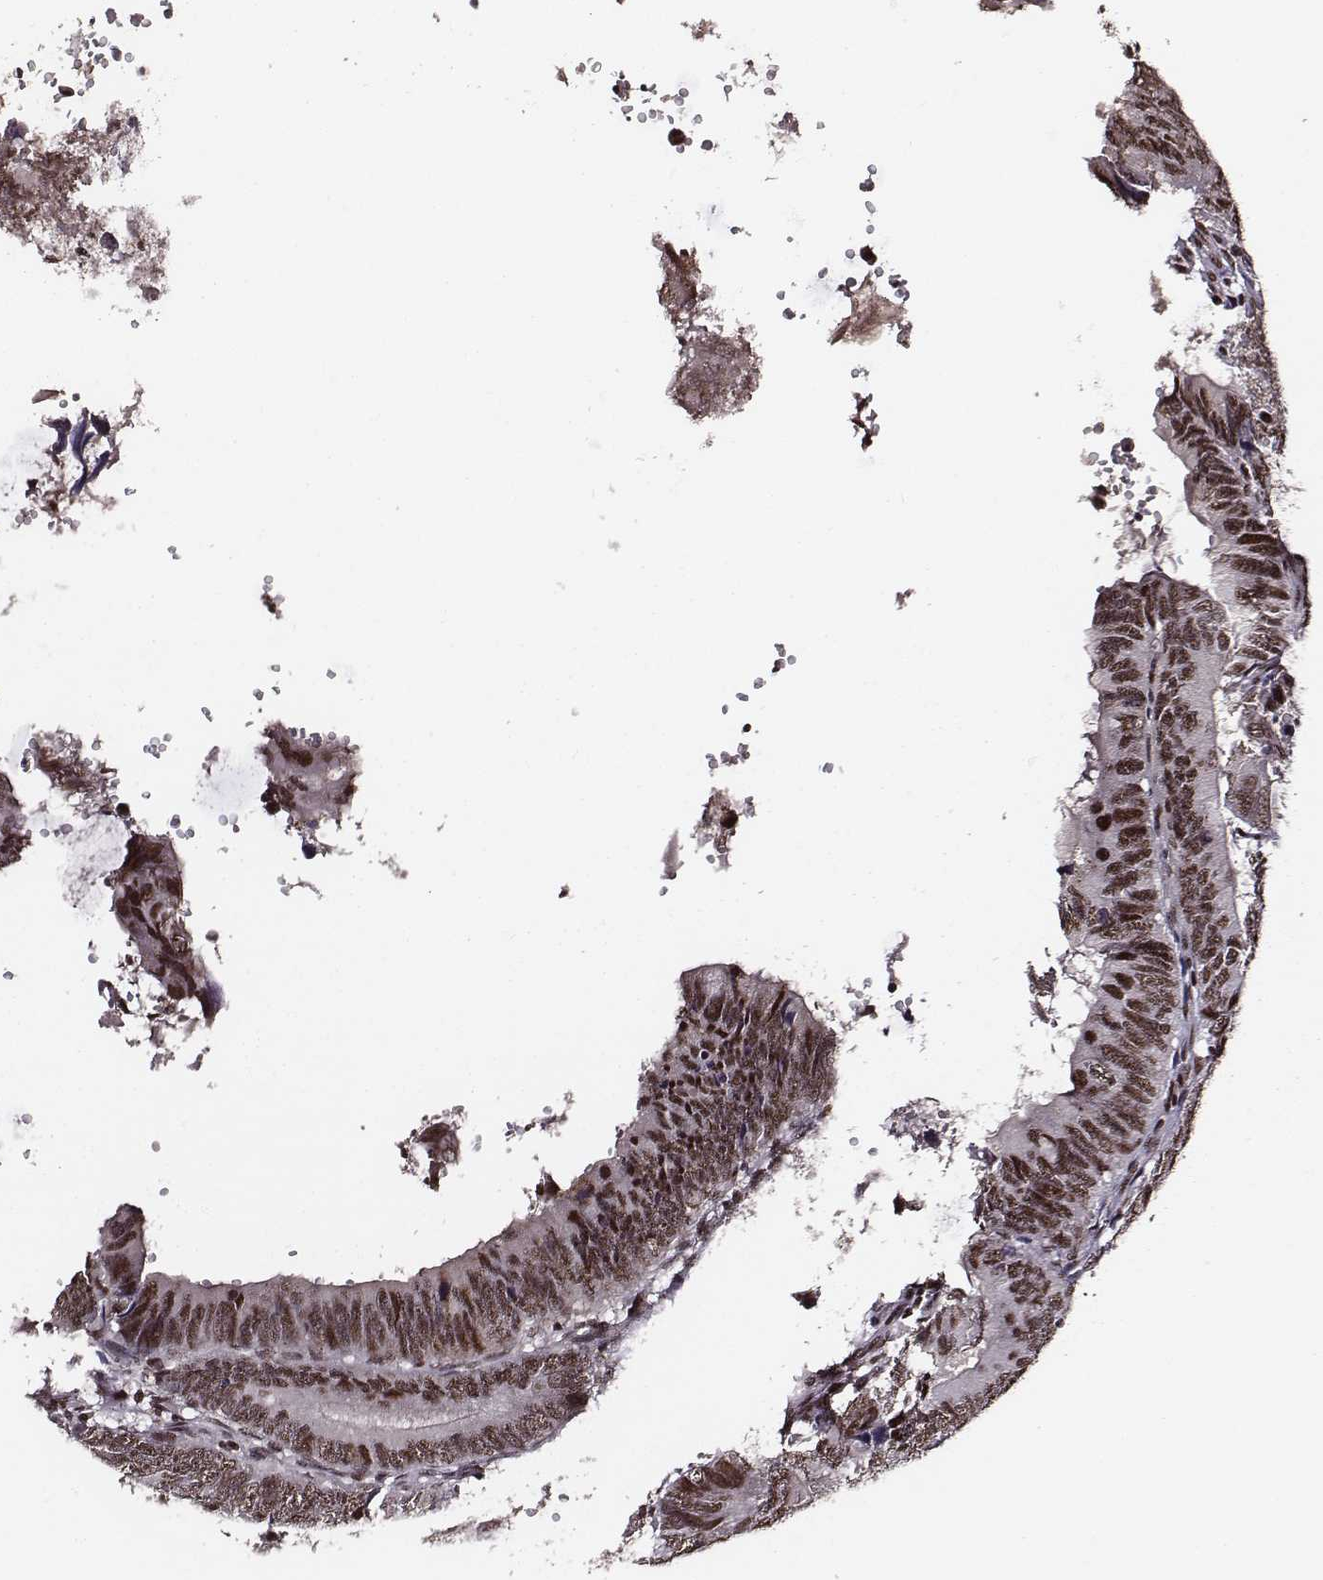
{"staining": {"intensity": "moderate", "quantity": ">75%", "location": "nuclear"}, "tissue": "colorectal cancer", "cell_type": "Tumor cells", "image_type": "cancer", "snomed": [{"axis": "morphology", "description": "Adenocarcinoma, NOS"}, {"axis": "topography", "description": "Colon"}], "caption": "Immunohistochemical staining of human colorectal cancer (adenocarcinoma) reveals medium levels of moderate nuclear positivity in approximately >75% of tumor cells. The staining was performed using DAB, with brown indicating positive protein expression. Nuclei are stained blue with hematoxylin.", "gene": "PPARA", "patient": {"sex": "female", "age": 82}}